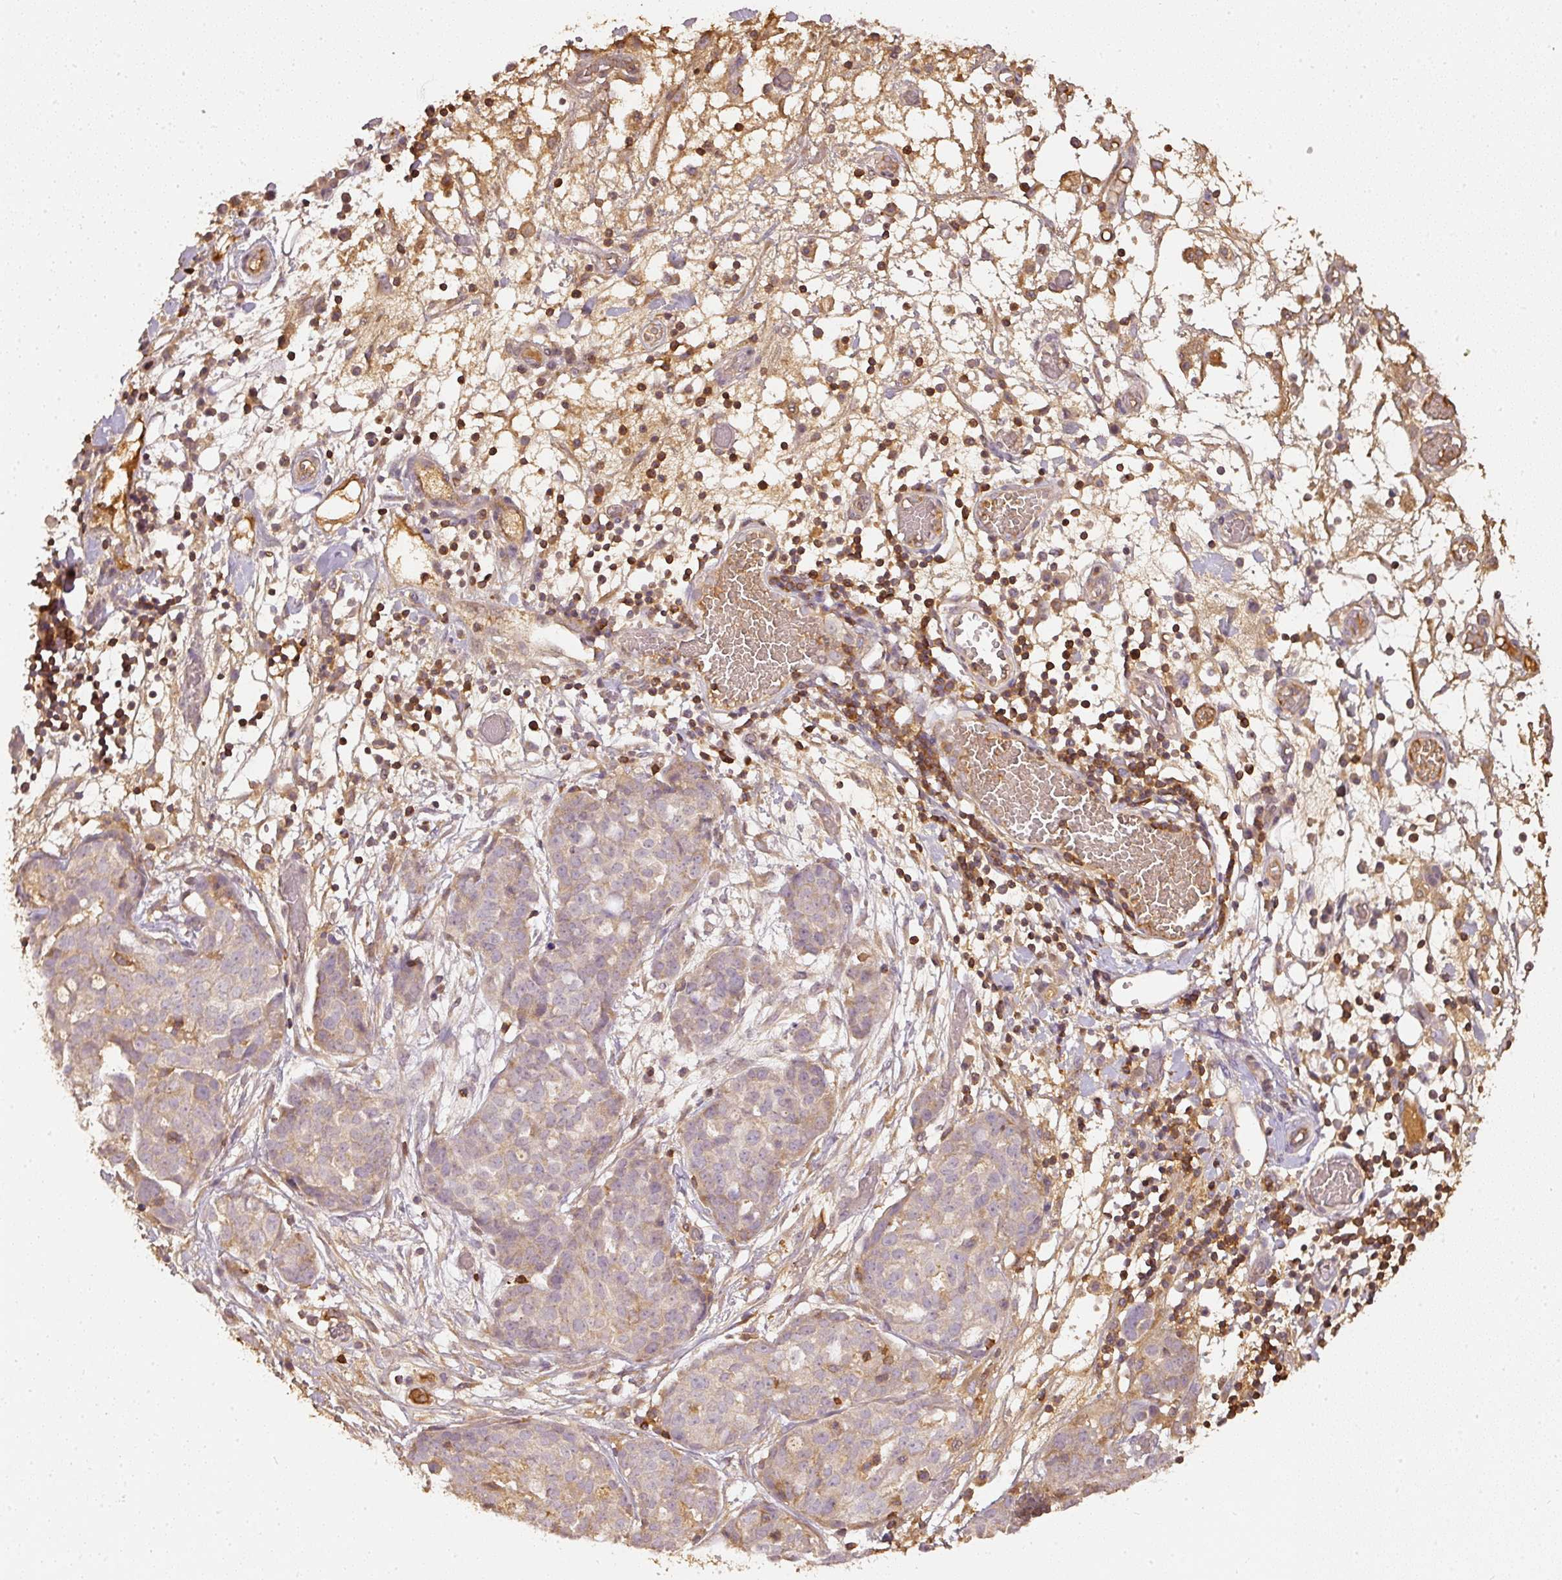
{"staining": {"intensity": "weak", "quantity": "25%-75%", "location": "cytoplasmic/membranous"}, "tissue": "ovarian cancer", "cell_type": "Tumor cells", "image_type": "cancer", "snomed": [{"axis": "morphology", "description": "Cystadenocarcinoma, serous, NOS"}, {"axis": "topography", "description": "Soft tissue"}, {"axis": "topography", "description": "Ovary"}], "caption": "Protein staining of serous cystadenocarcinoma (ovarian) tissue displays weak cytoplasmic/membranous expression in approximately 25%-75% of tumor cells. The protein is stained brown, and the nuclei are stained in blue (DAB (3,3'-diaminobenzidine) IHC with brightfield microscopy, high magnification).", "gene": "EVL", "patient": {"sex": "female", "age": 57}}